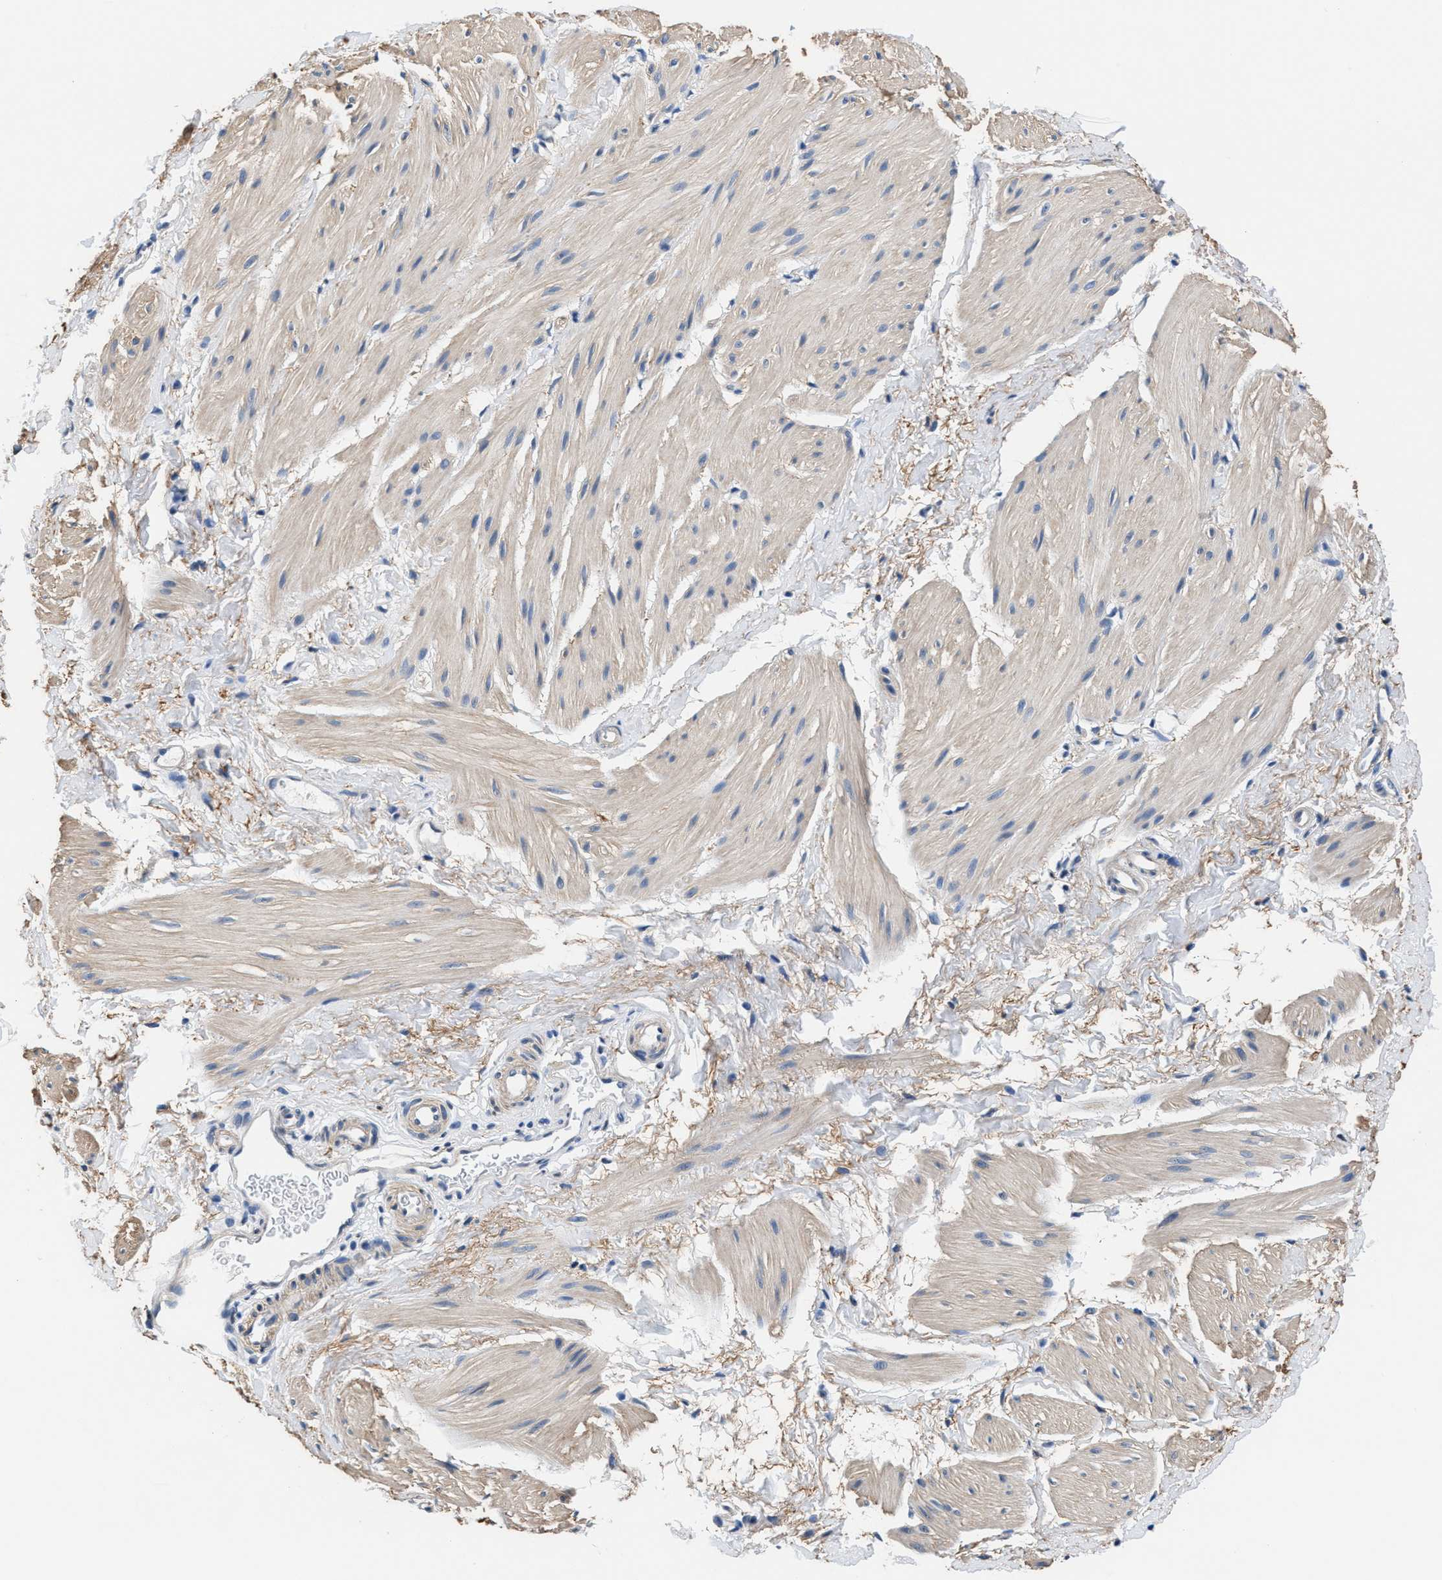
{"staining": {"intensity": "negative", "quantity": "none", "location": "none"}, "tissue": "smooth muscle", "cell_type": "Smooth muscle cells", "image_type": "normal", "snomed": [{"axis": "morphology", "description": "Normal tissue, NOS"}, {"axis": "topography", "description": "Smooth muscle"}], "caption": "Human smooth muscle stained for a protein using IHC exhibits no expression in smooth muscle cells.", "gene": "MYH3", "patient": {"sex": "male", "age": 16}}